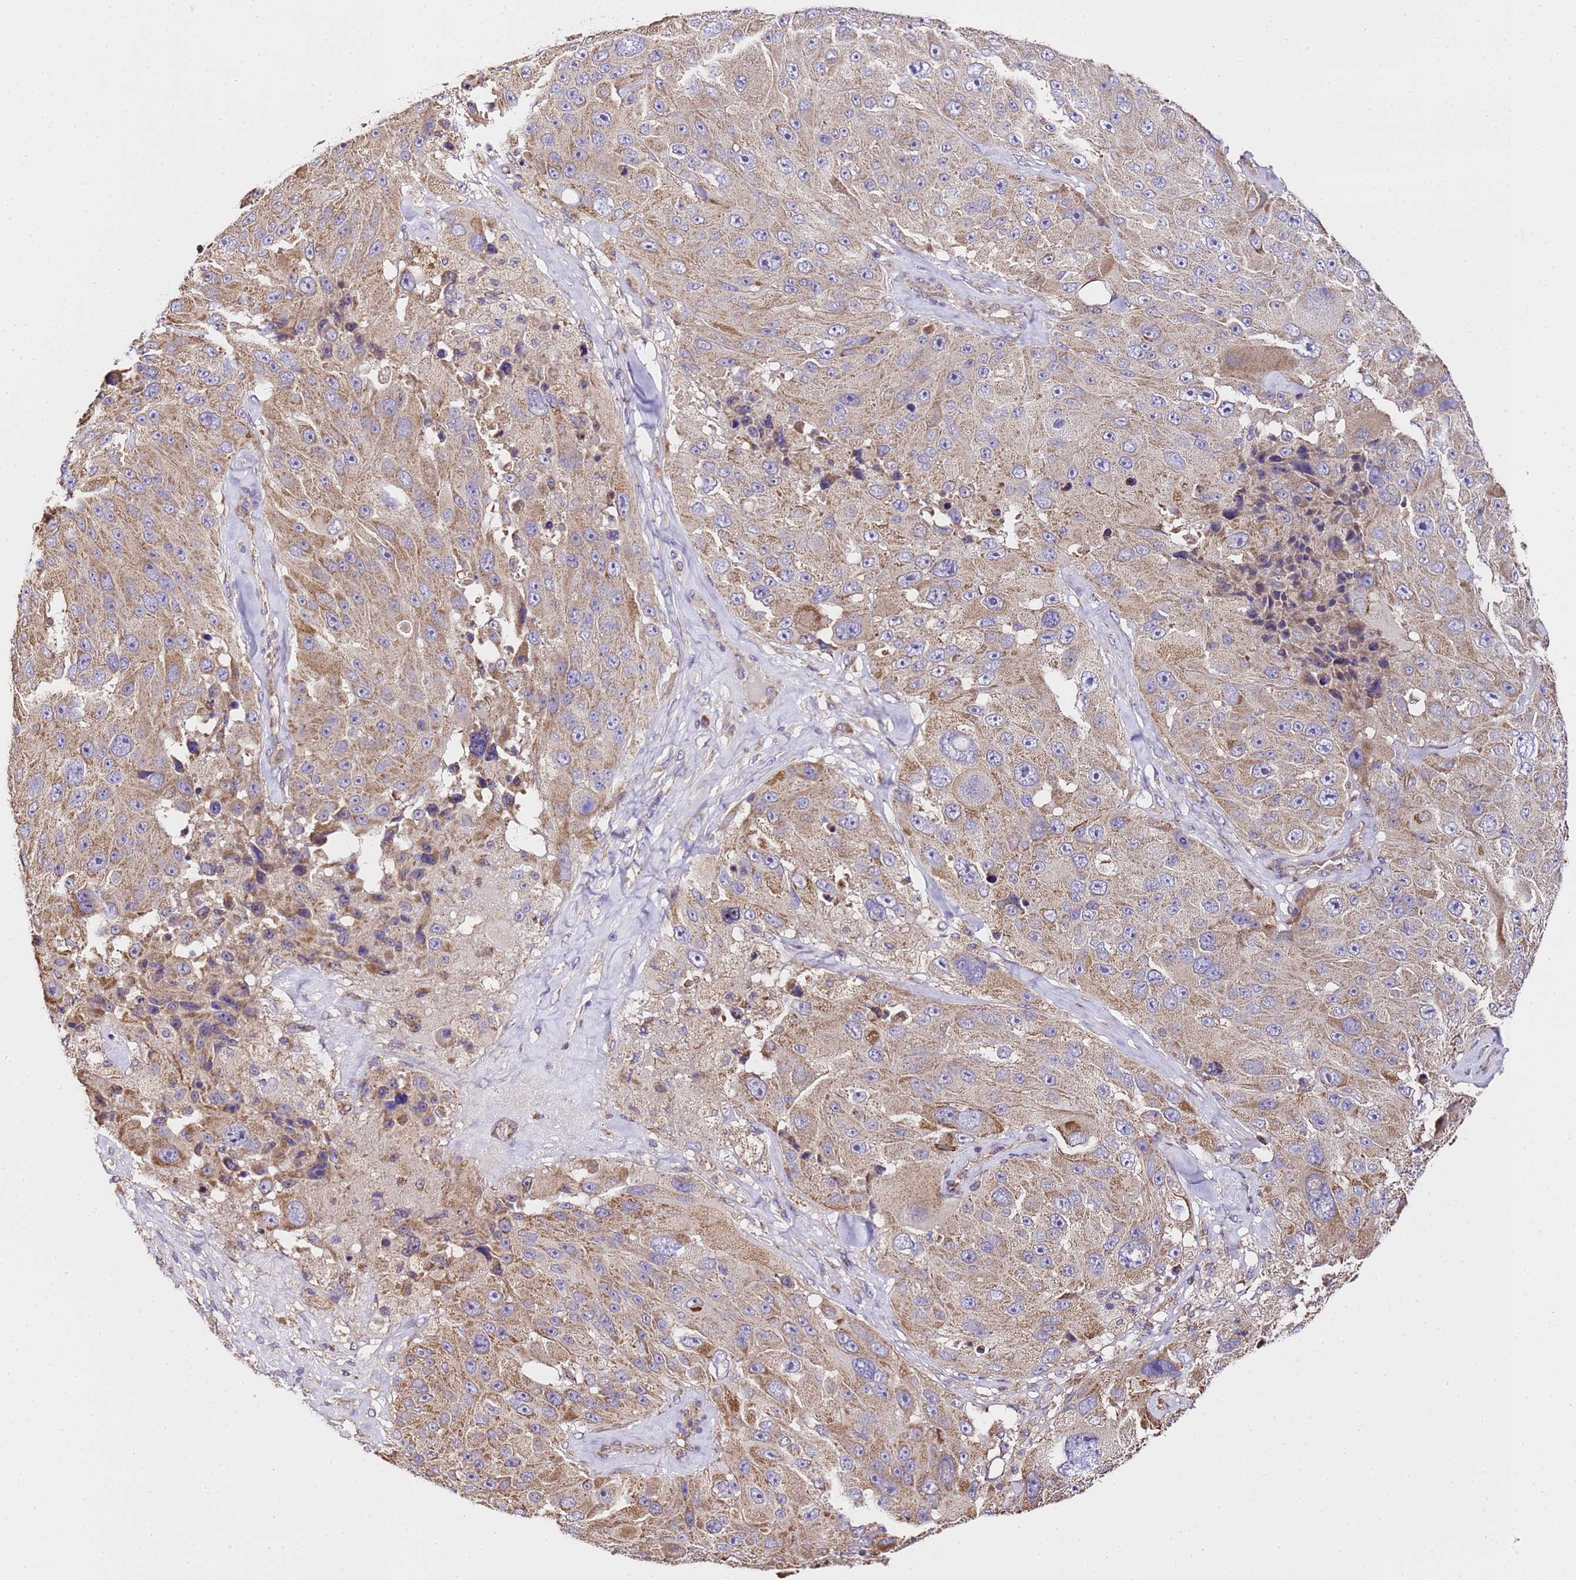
{"staining": {"intensity": "moderate", "quantity": ">75%", "location": "cytoplasmic/membranous"}, "tissue": "melanoma", "cell_type": "Tumor cells", "image_type": "cancer", "snomed": [{"axis": "morphology", "description": "Malignant melanoma, Metastatic site"}, {"axis": "topography", "description": "Lymph node"}], "caption": "Melanoma stained with immunohistochemistry (IHC) exhibits moderate cytoplasmic/membranous expression in about >75% of tumor cells.", "gene": "LRRIQ1", "patient": {"sex": "male", "age": 62}}